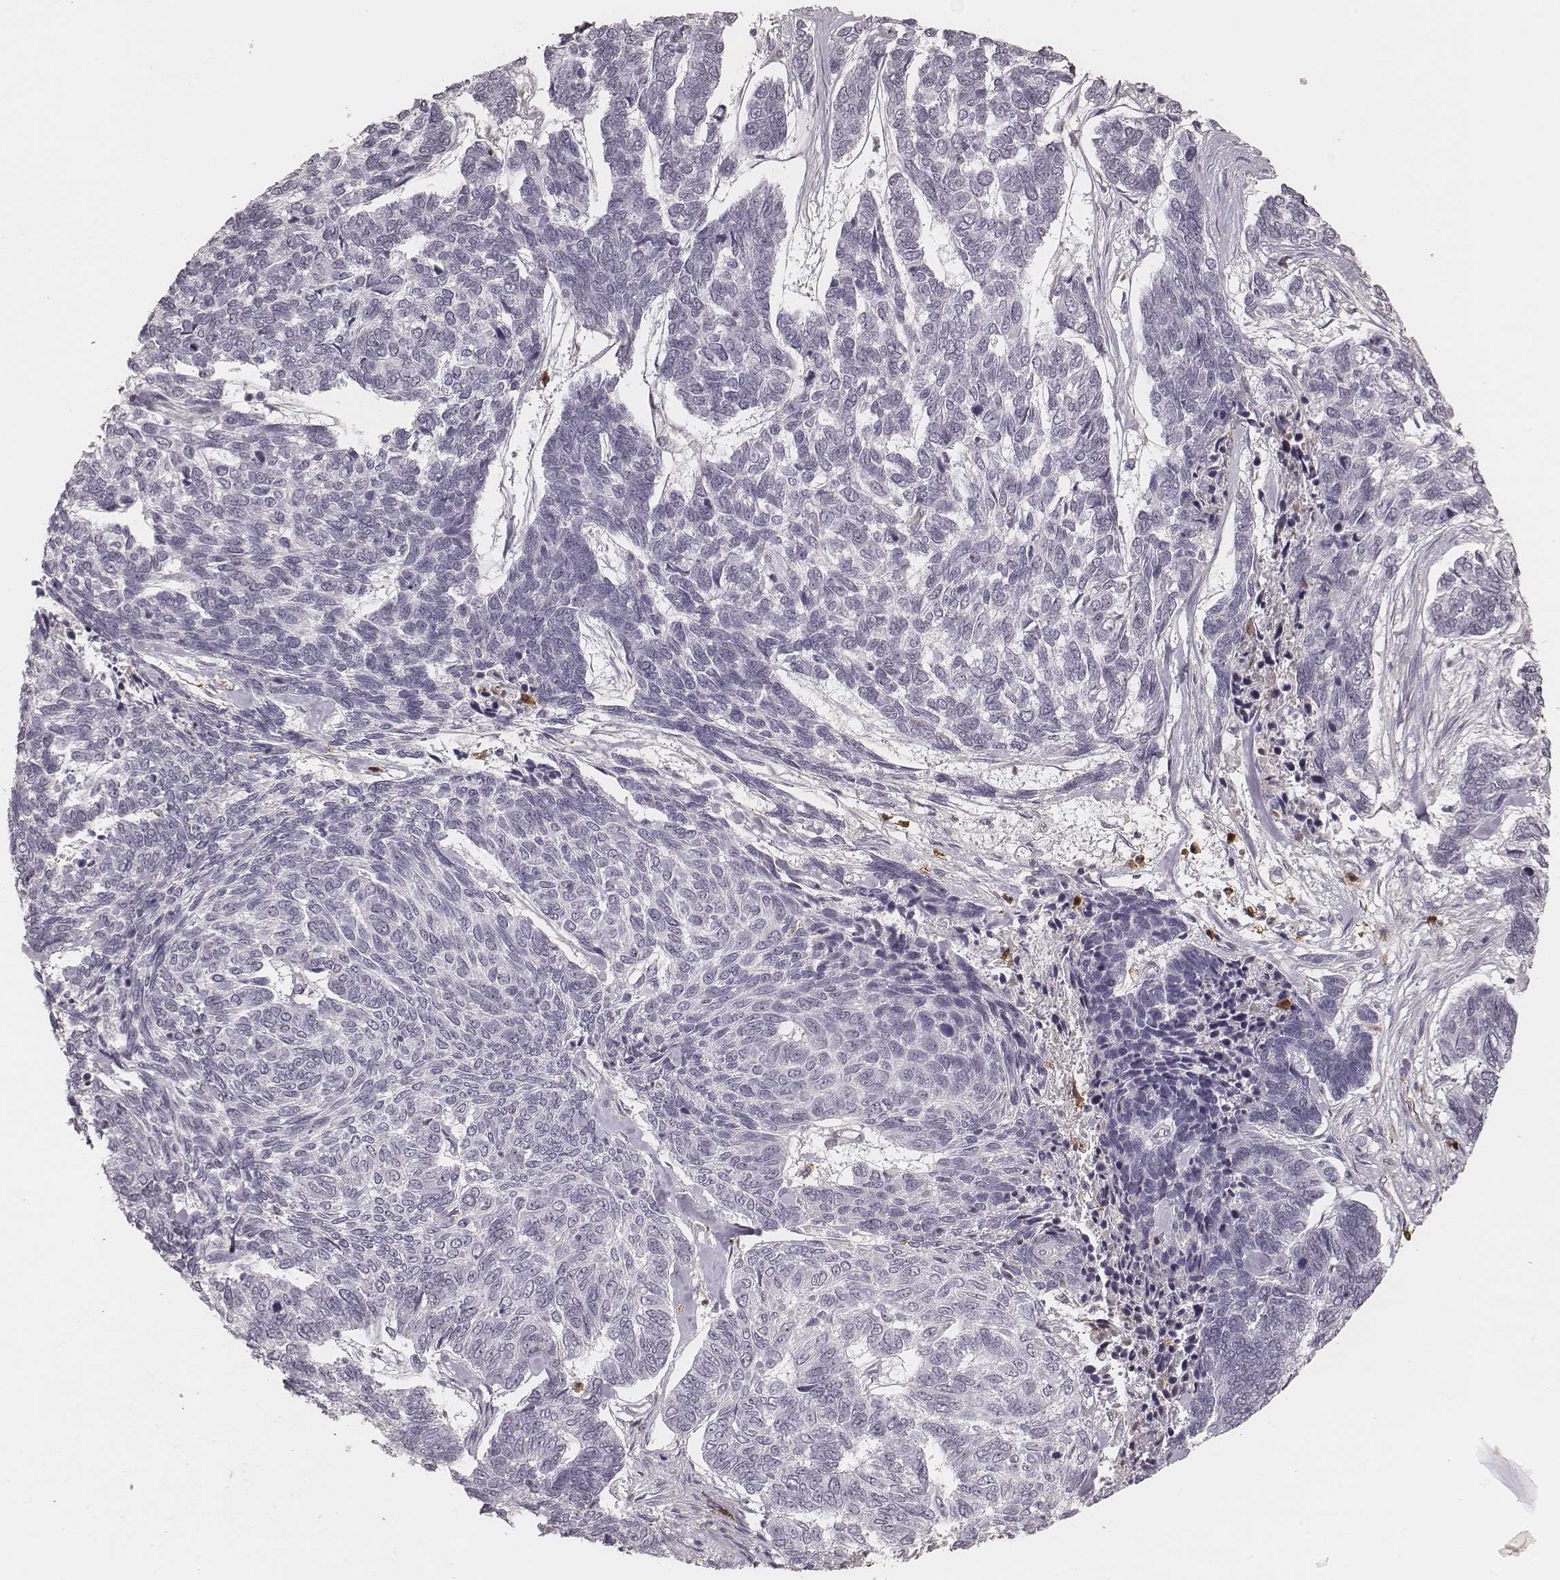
{"staining": {"intensity": "negative", "quantity": "none", "location": "none"}, "tissue": "skin cancer", "cell_type": "Tumor cells", "image_type": "cancer", "snomed": [{"axis": "morphology", "description": "Basal cell carcinoma"}, {"axis": "topography", "description": "Skin"}], "caption": "Human skin cancer (basal cell carcinoma) stained for a protein using immunohistochemistry (IHC) demonstrates no expression in tumor cells.", "gene": "KITLG", "patient": {"sex": "female", "age": 65}}